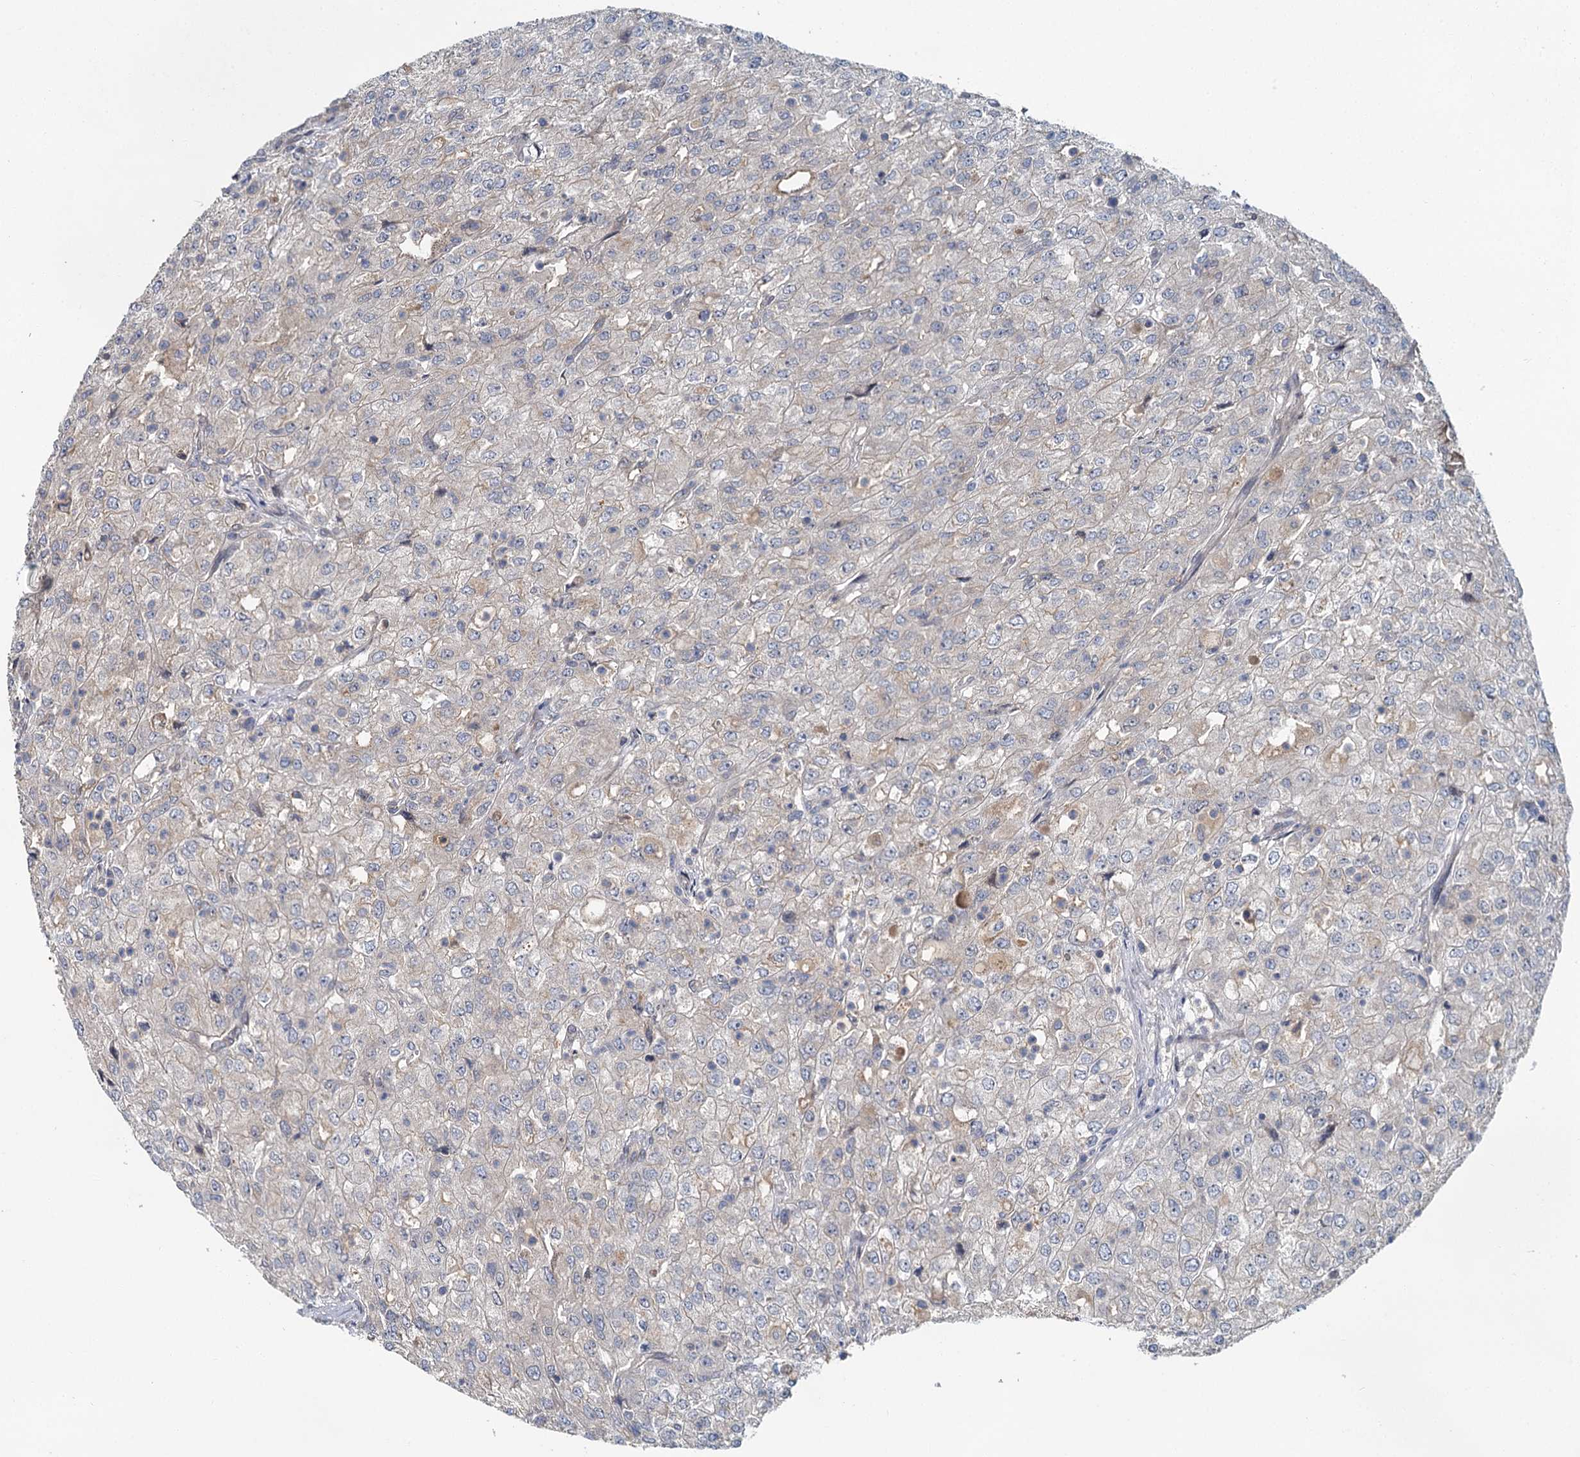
{"staining": {"intensity": "negative", "quantity": "none", "location": "none"}, "tissue": "renal cancer", "cell_type": "Tumor cells", "image_type": "cancer", "snomed": [{"axis": "morphology", "description": "Adenocarcinoma, NOS"}, {"axis": "topography", "description": "Kidney"}], "caption": "Immunohistochemistry histopathology image of human renal cancer stained for a protein (brown), which demonstrates no expression in tumor cells. (Brightfield microscopy of DAB immunohistochemistry (IHC) at high magnification).", "gene": "ZNF324", "patient": {"sex": "female", "age": 54}}